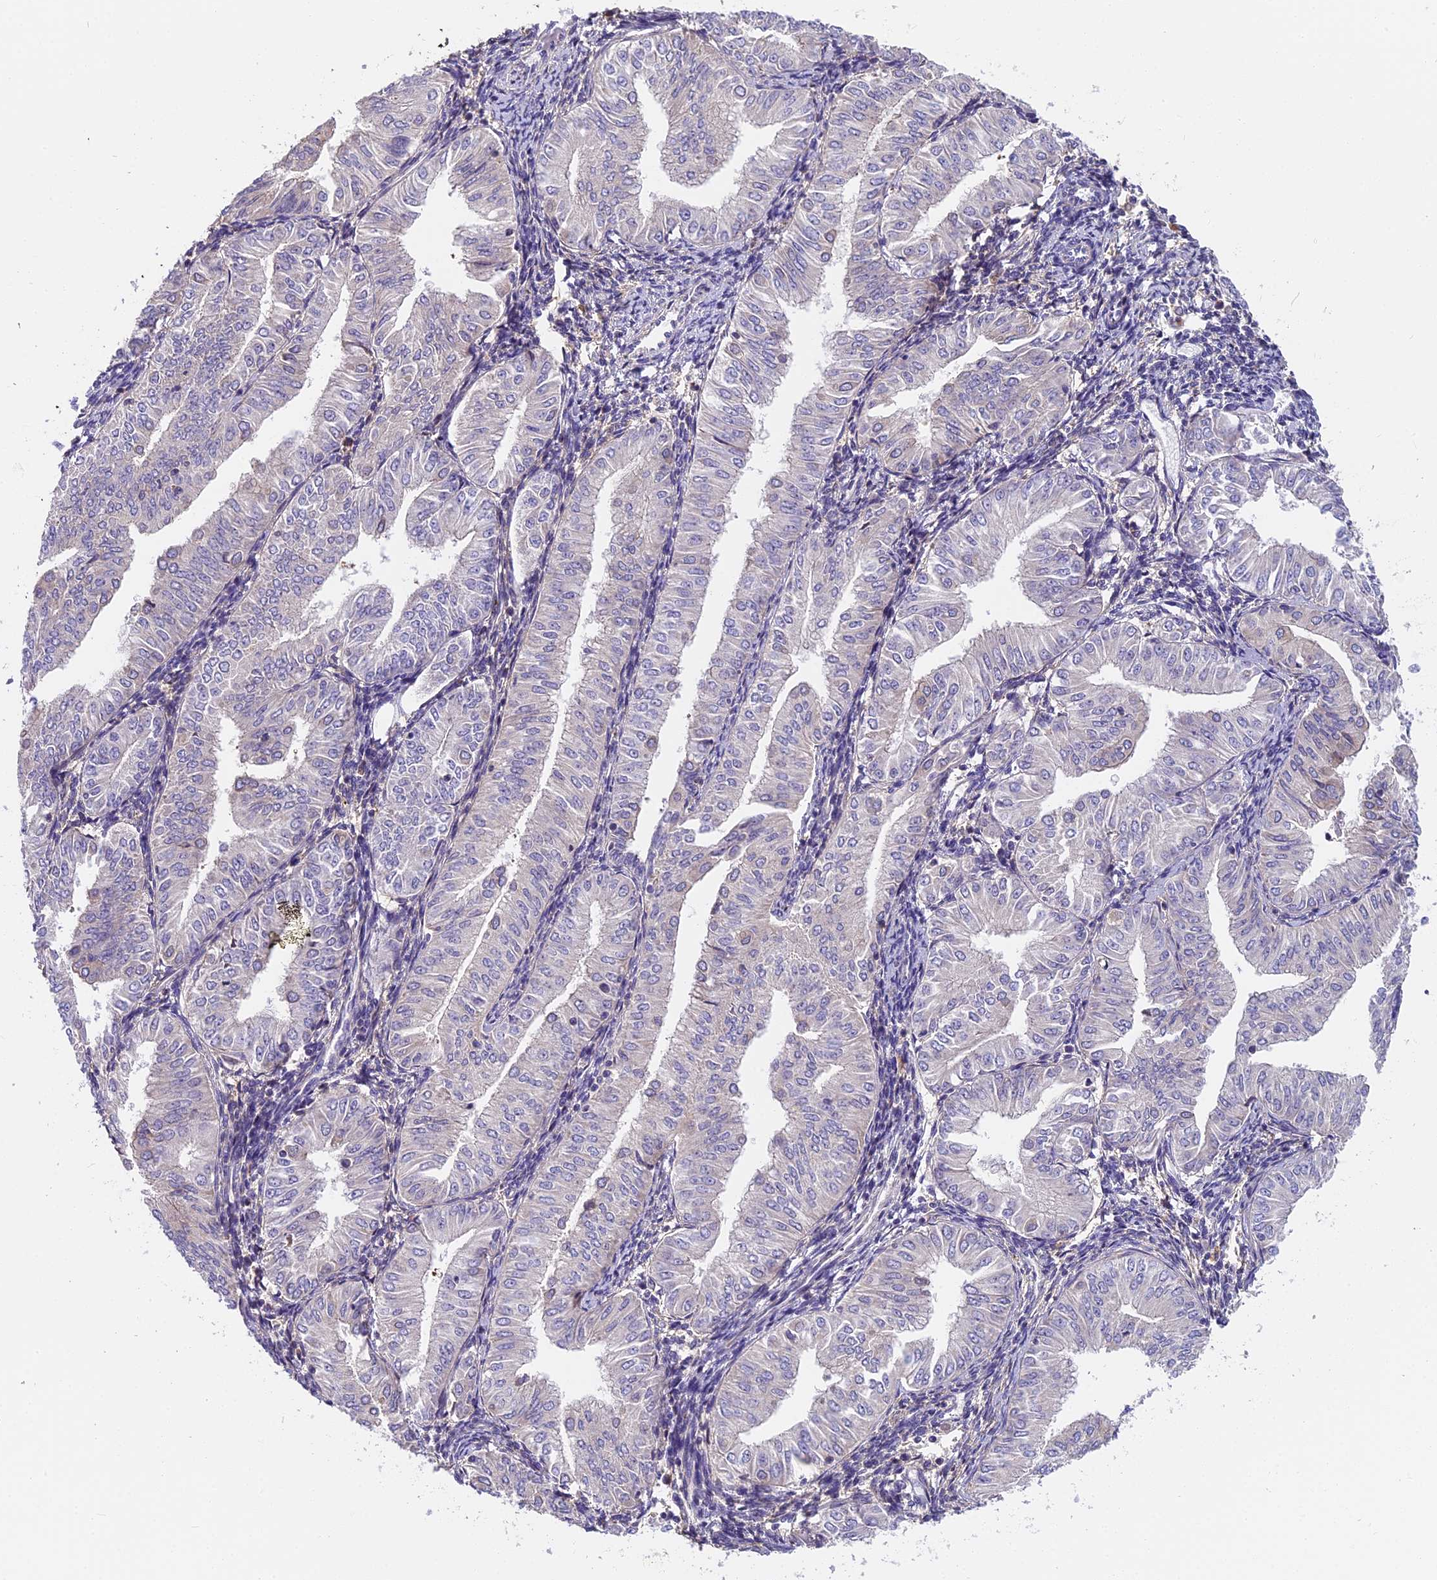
{"staining": {"intensity": "negative", "quantity": "none", "location": "none"}, "tissue": "endometrial cancer", "cell_type": "Tumor cells", "image_type": "cancer", "snomed": [{"axis": "morphology", "description": "Normal tissue, NOS"}, {"axis": "morphology", "description": "Adenocarcinoma, NOS"}, {"axis": "topography", "description": "Endometrium"}], "caption": "Endometrial cancer was stained to show a protein in brown. There is no significant expression in tumor cells. (DAB (3,3'-diaminobenzidine) immunohistochemistry (IHC), high magnification).", "gene": "FAM98C", "patient": {"sex": "female", "age": 53}}